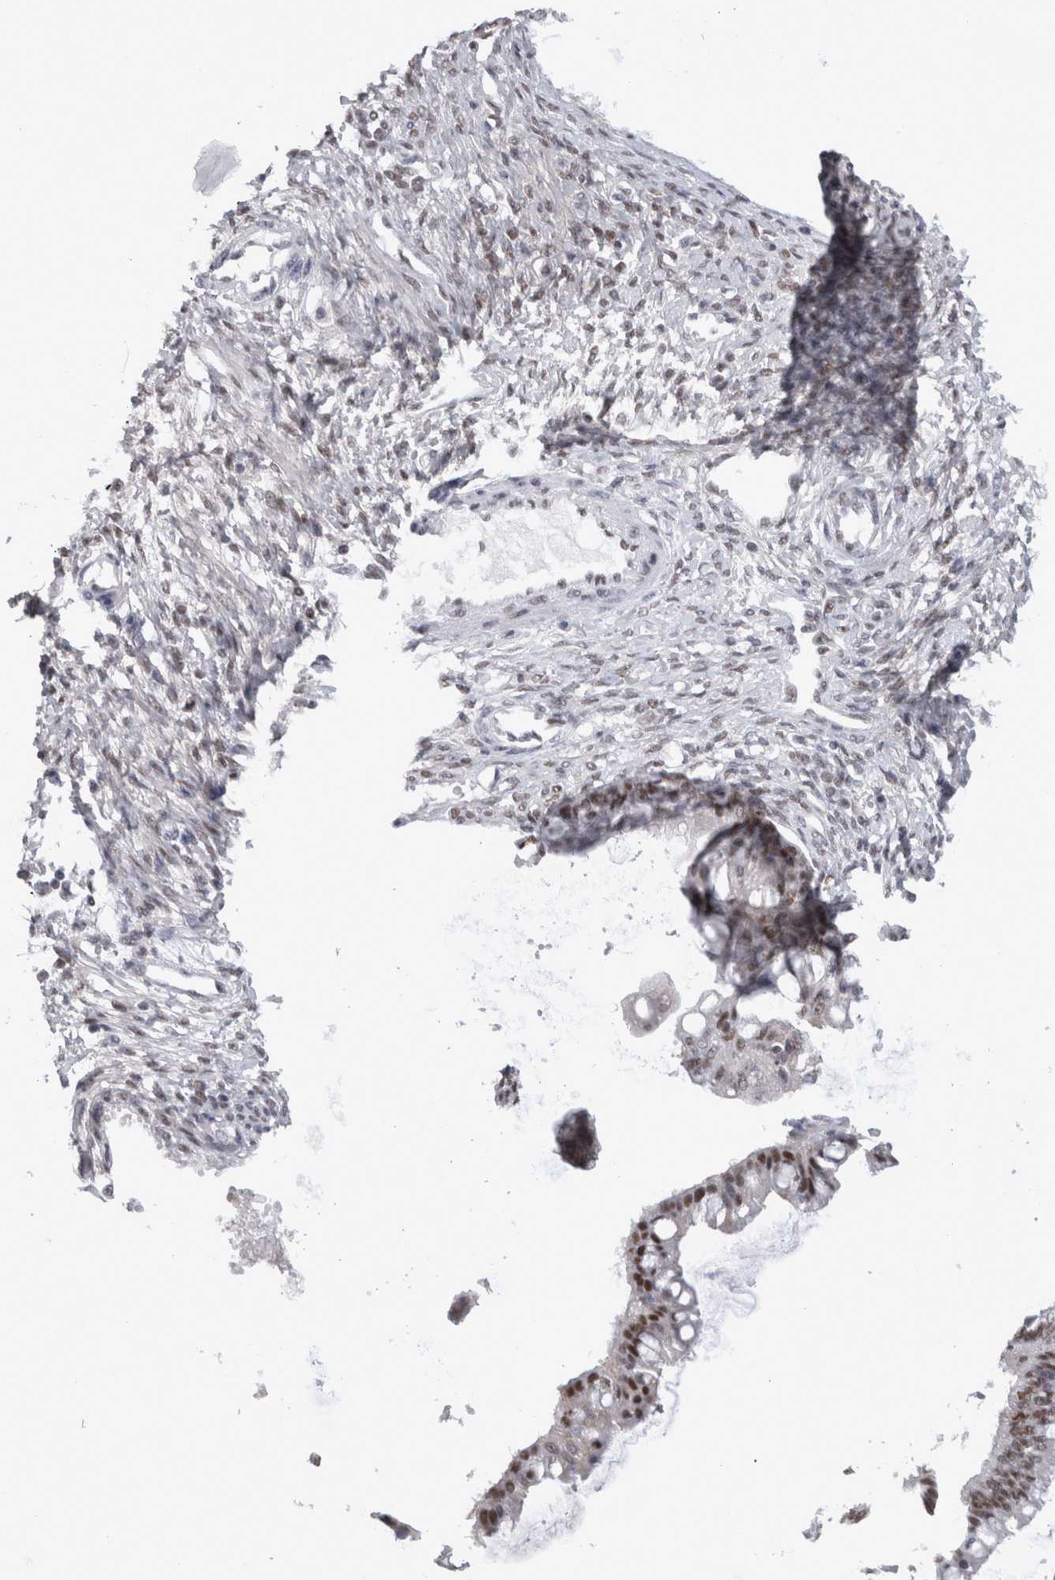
{"staining": {"intensity": "strong", "quantity": ">75%", "location": "nuclear"}, "tissue": "ovarian cancer", "cell_type": "Tumor cells", "image_type": "cancer", "snomed": [{"axis": "morphology", "description": "Cystadenocarcinoma, mucinous, NOS"}, {"axis": "topography", "description": "Ovary"}], "caption": "Human ovarian cancer stained with a protein marker displays strong staining in tumor cells.", "gene": "API5", "patient": {"sex": "female", "age": 73}}